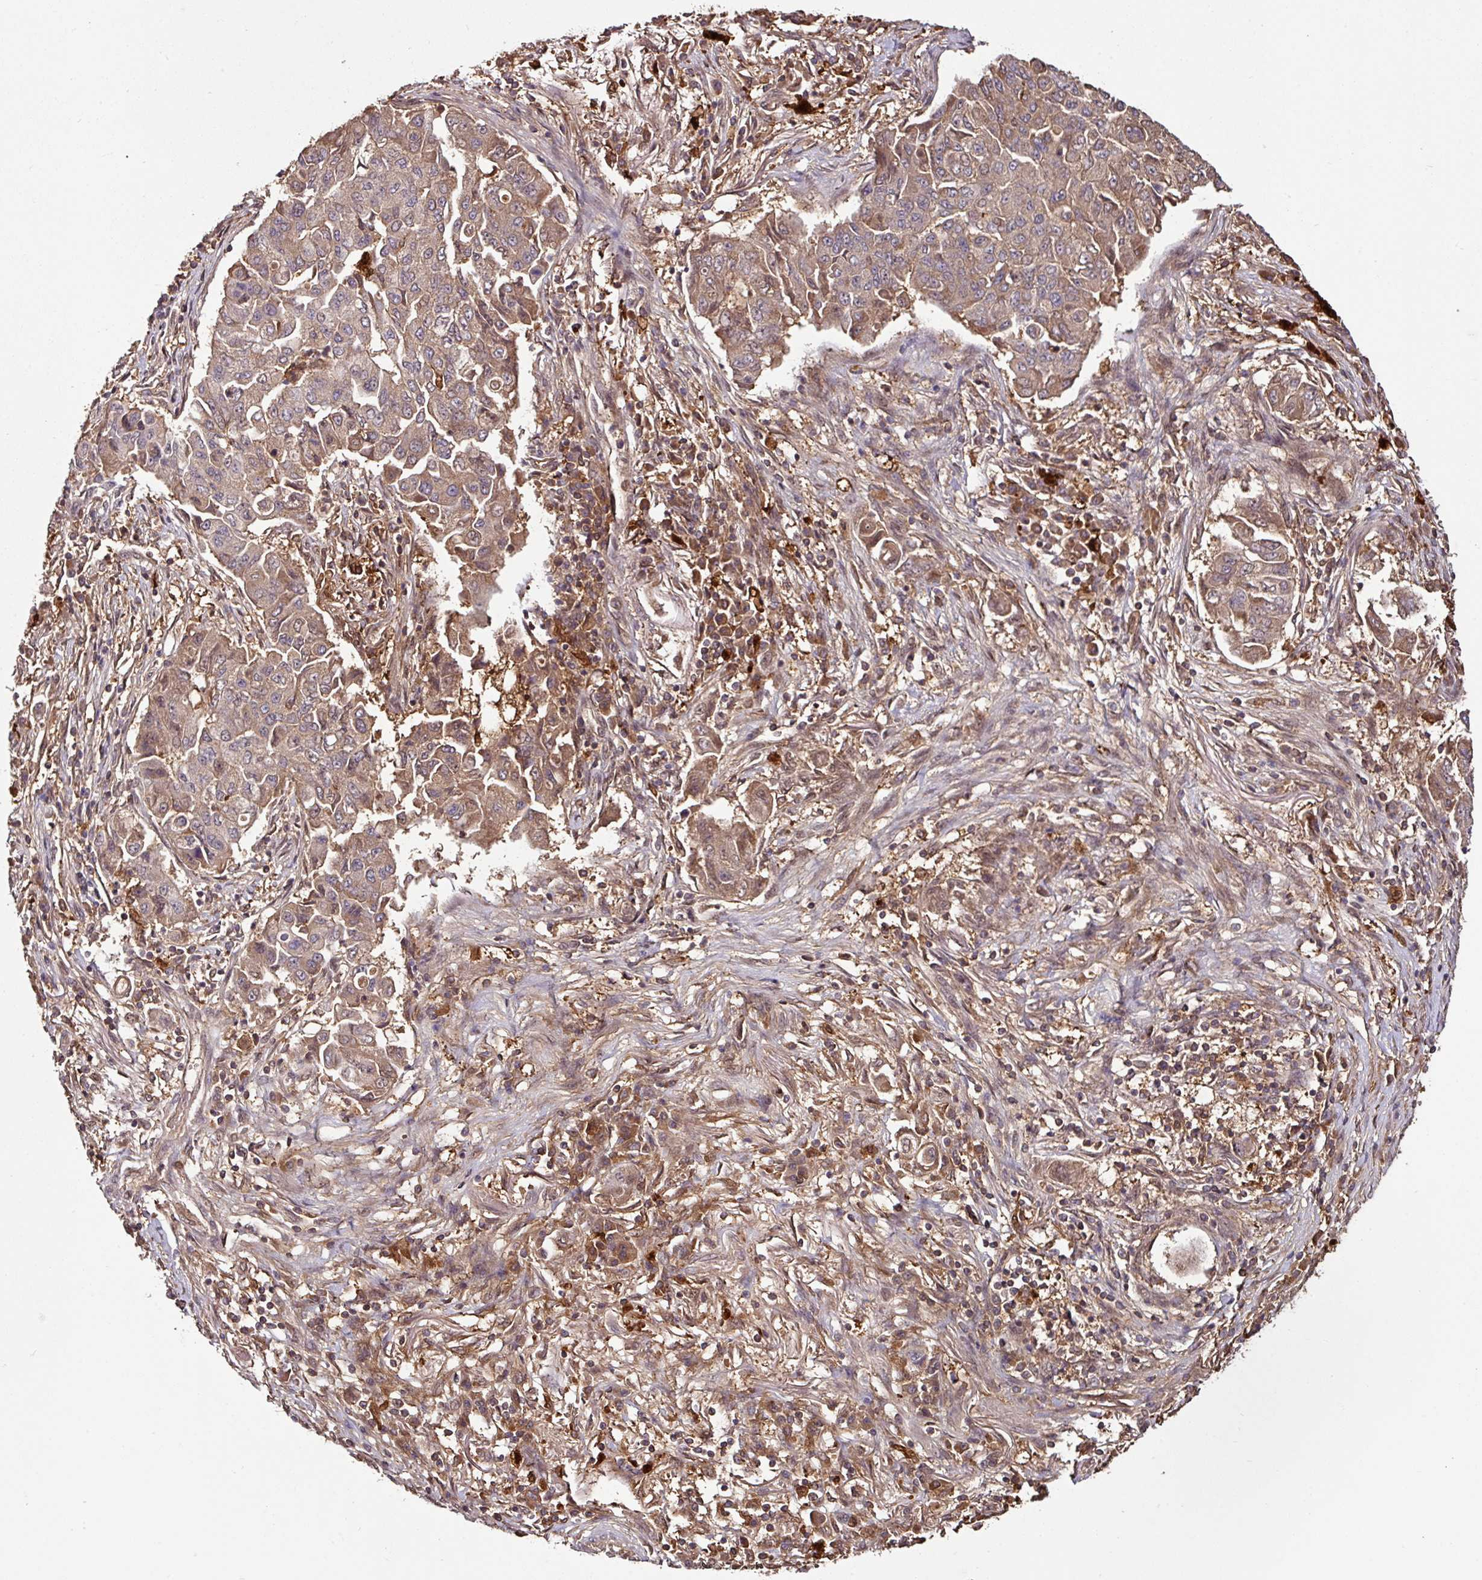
{"staining": {"intensity": "moderate", "quantity": ">75%", "location": "cytoplasmic/membranous"}, "tissue": "lung cancer", "cell_type": "Tumor cells", "image_type": "cancer", "snomed": [{"axis": "morphology", "description": "Squamous cell carcinoma, NOS"}, {"axis": "topography", "description": "Lung"}], "caption": "High-power microscopy captured an immunohistochemistry photomicrograph of lung cancer, revealing moderate cytoplasmic/membranous expression in approximately >75% of tumor cells.", "gene": "GNPDA1", "patient": {"sex": "male", "age": 74}}